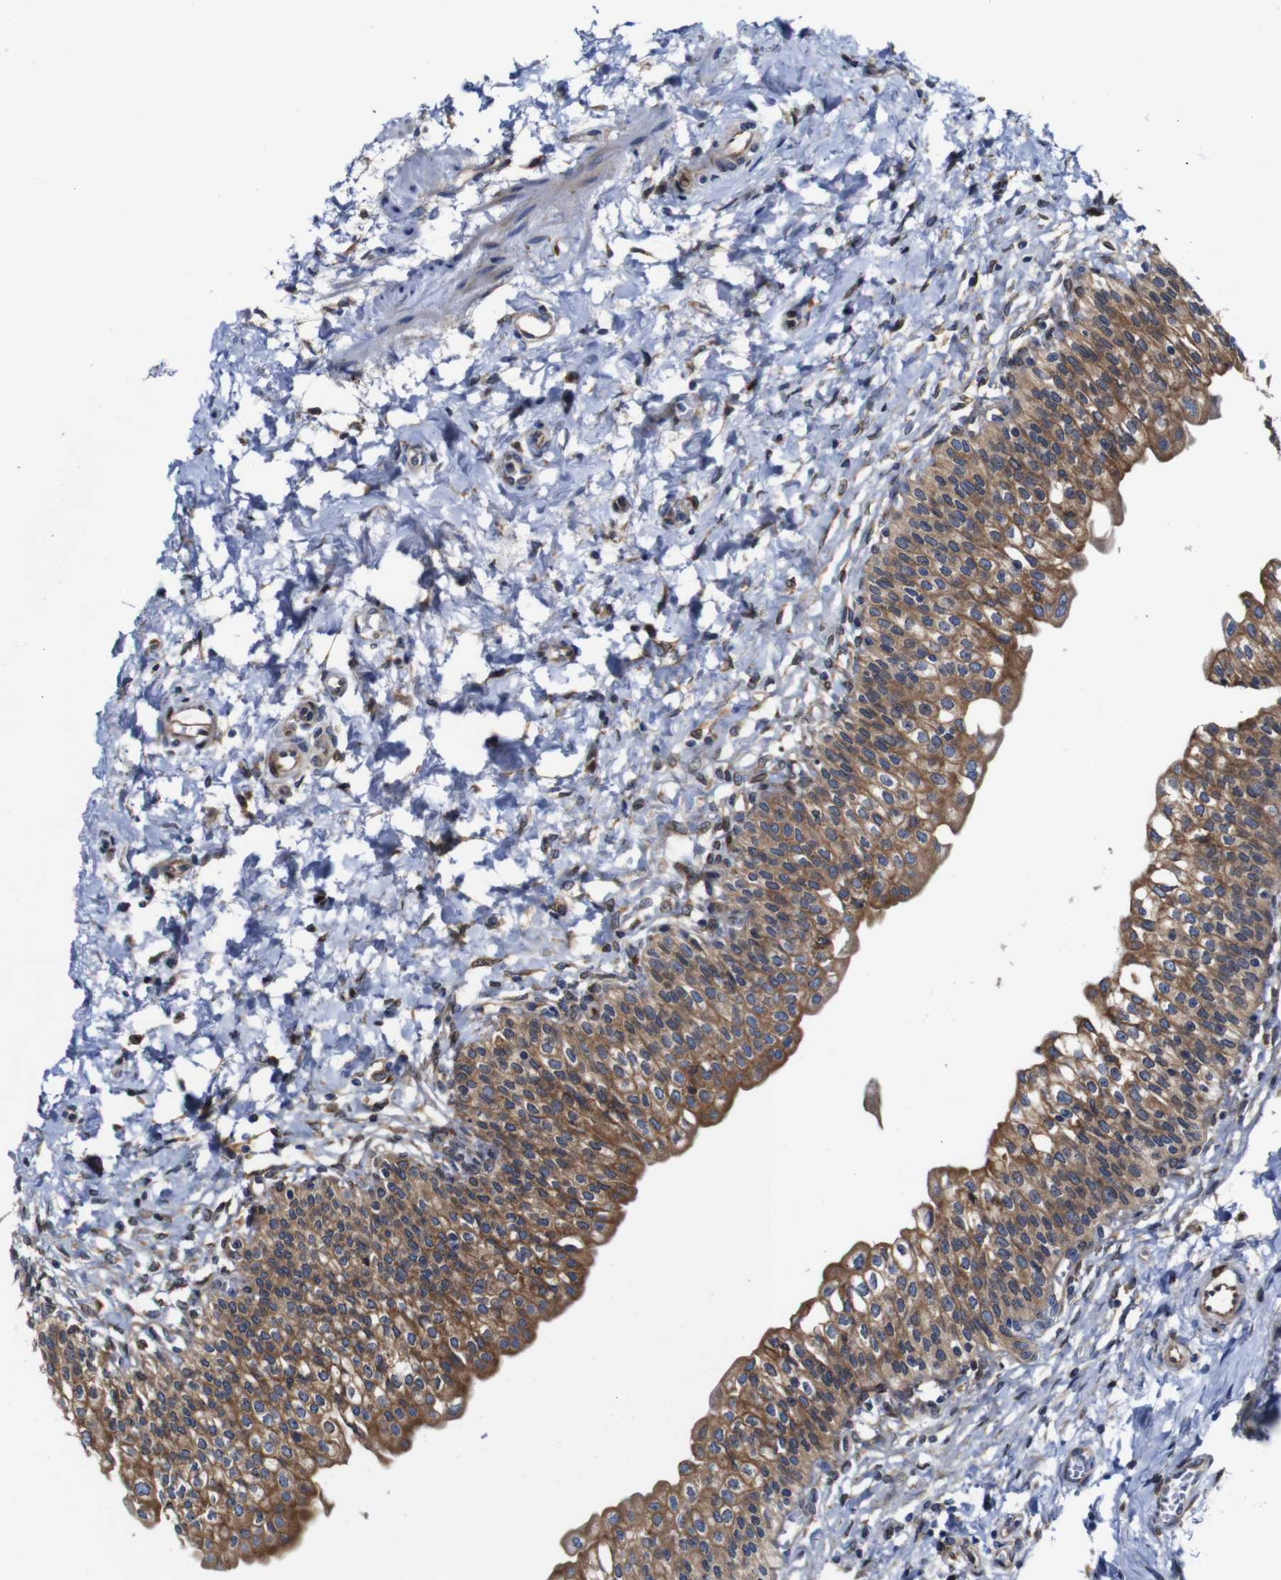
{"staining": {"intensity": "strong", "quantity": ">75%", "location": "cytoplasmic/membranous"}, "tissue": "urinary bladder", "cell_type": "Urothelial cells", "image_type": "normal", "snomed": [{"axis": "morphology", "description": "Normal tissue, NOS"}, {"axis": "topography", "description": "Urinary bladder"}], "caption": "Immunohistochemistry histopathology image of normal human urinary bladder stained for a protein (brown), which demonstrates high levels of strong cytoplasmic/membranous expression in about >75% of urothelial cells.", "gene": "CLCC1", "patient": {"sex": "male", "age": 55}}